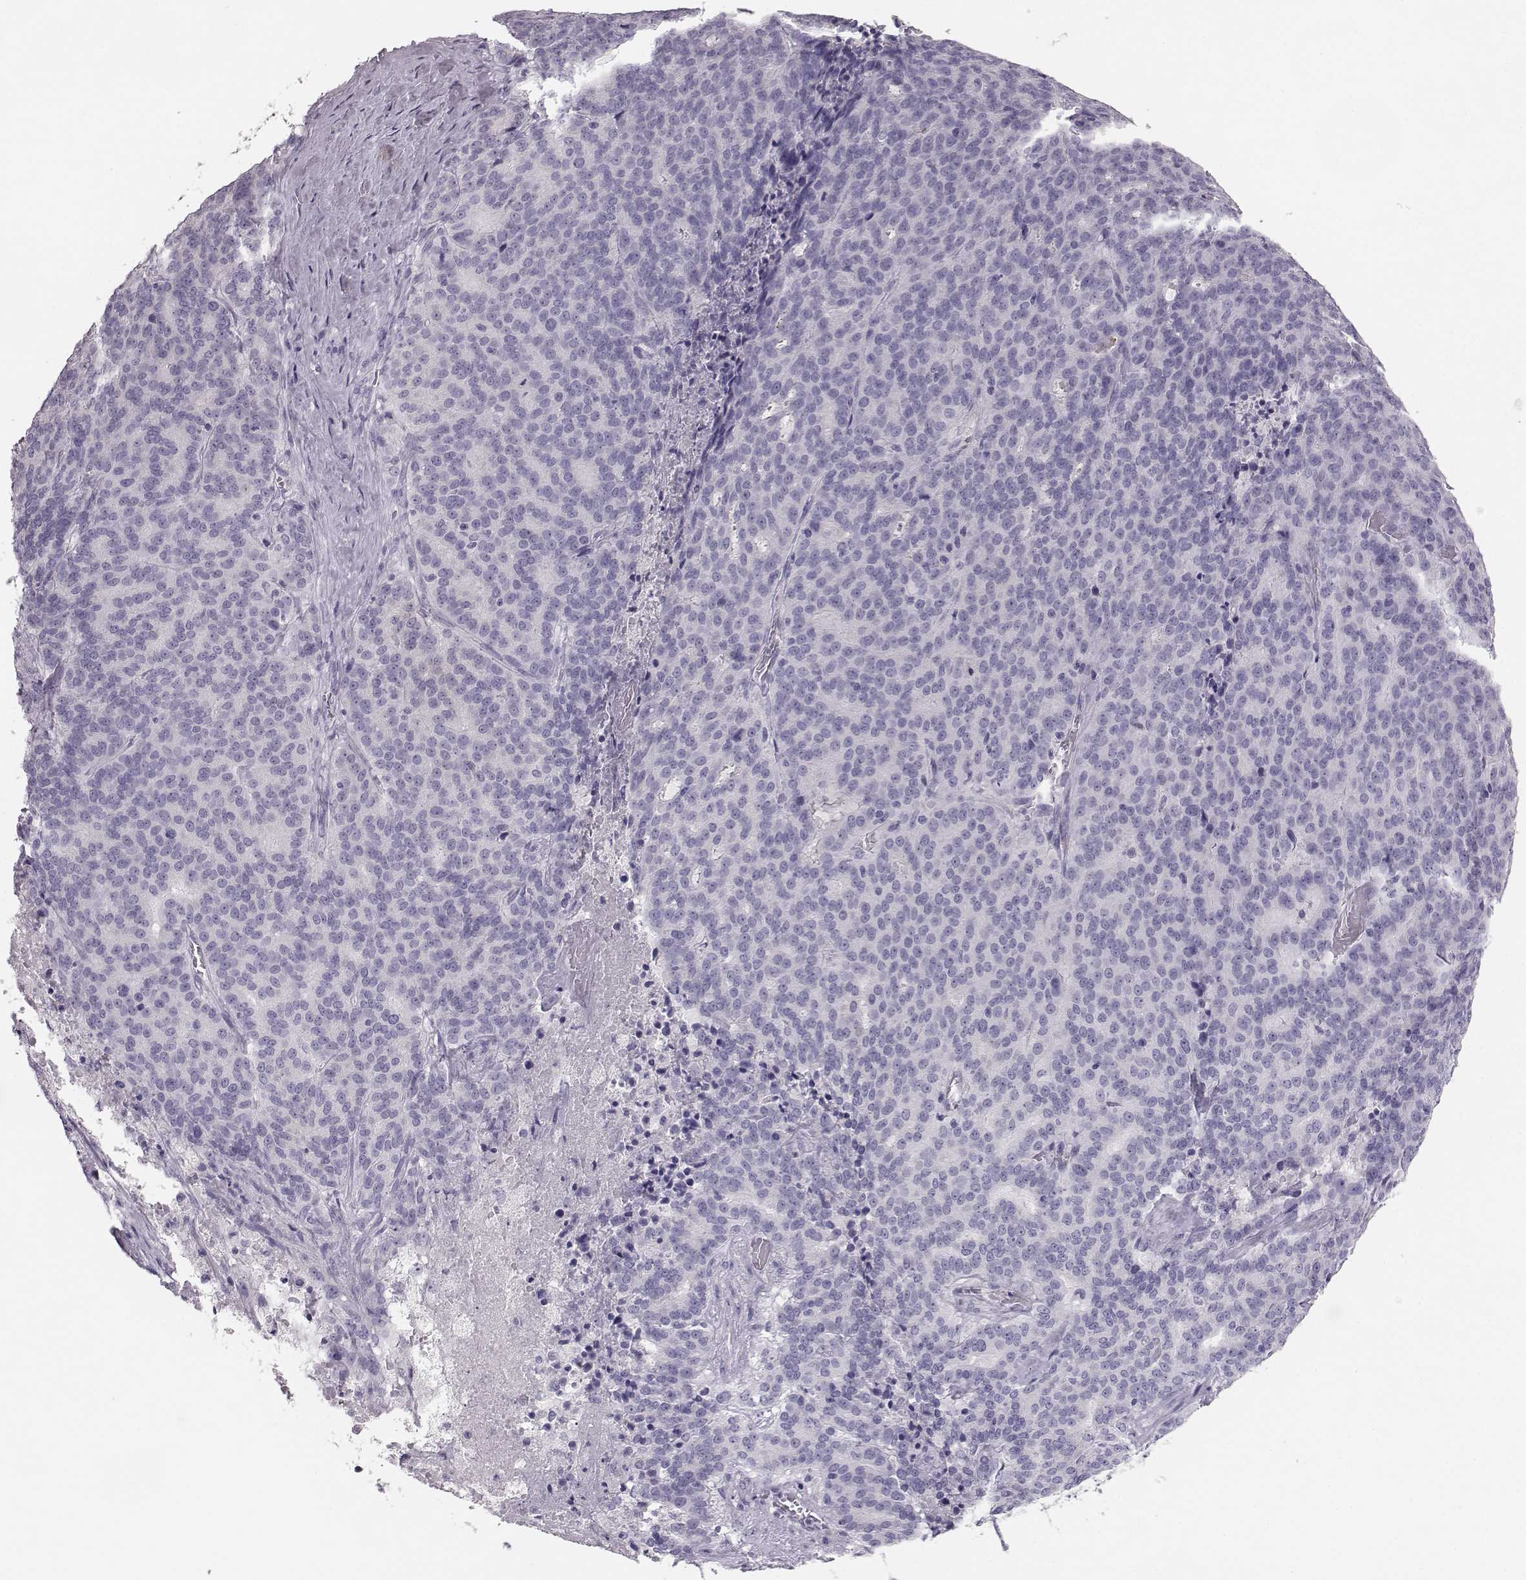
{"staining": {"intensity": "negative", "quantity": "none", "location": "none"}, "tissue": "liver cancer", "cell_type": "Tumor cells", "image_type": "cancer", "snomed": [{"axis": "morphology", "description": "Cholangiocarcinoma"}, {"axis": "topography", "description": "Liver"}], "caption": "Immunohistochemistry (IHC) micrograph of neoplastic tissue: human liver cancer (cholangiocarcinoma) stained with DAB reveals no significant protein expression in tumor cells. The staining is performed using DAB brown chromogen with nuclei counter-stained in using hematoxylin.", "gene": "NPTXR", "patient": {"sex": "female", "age": 47}}